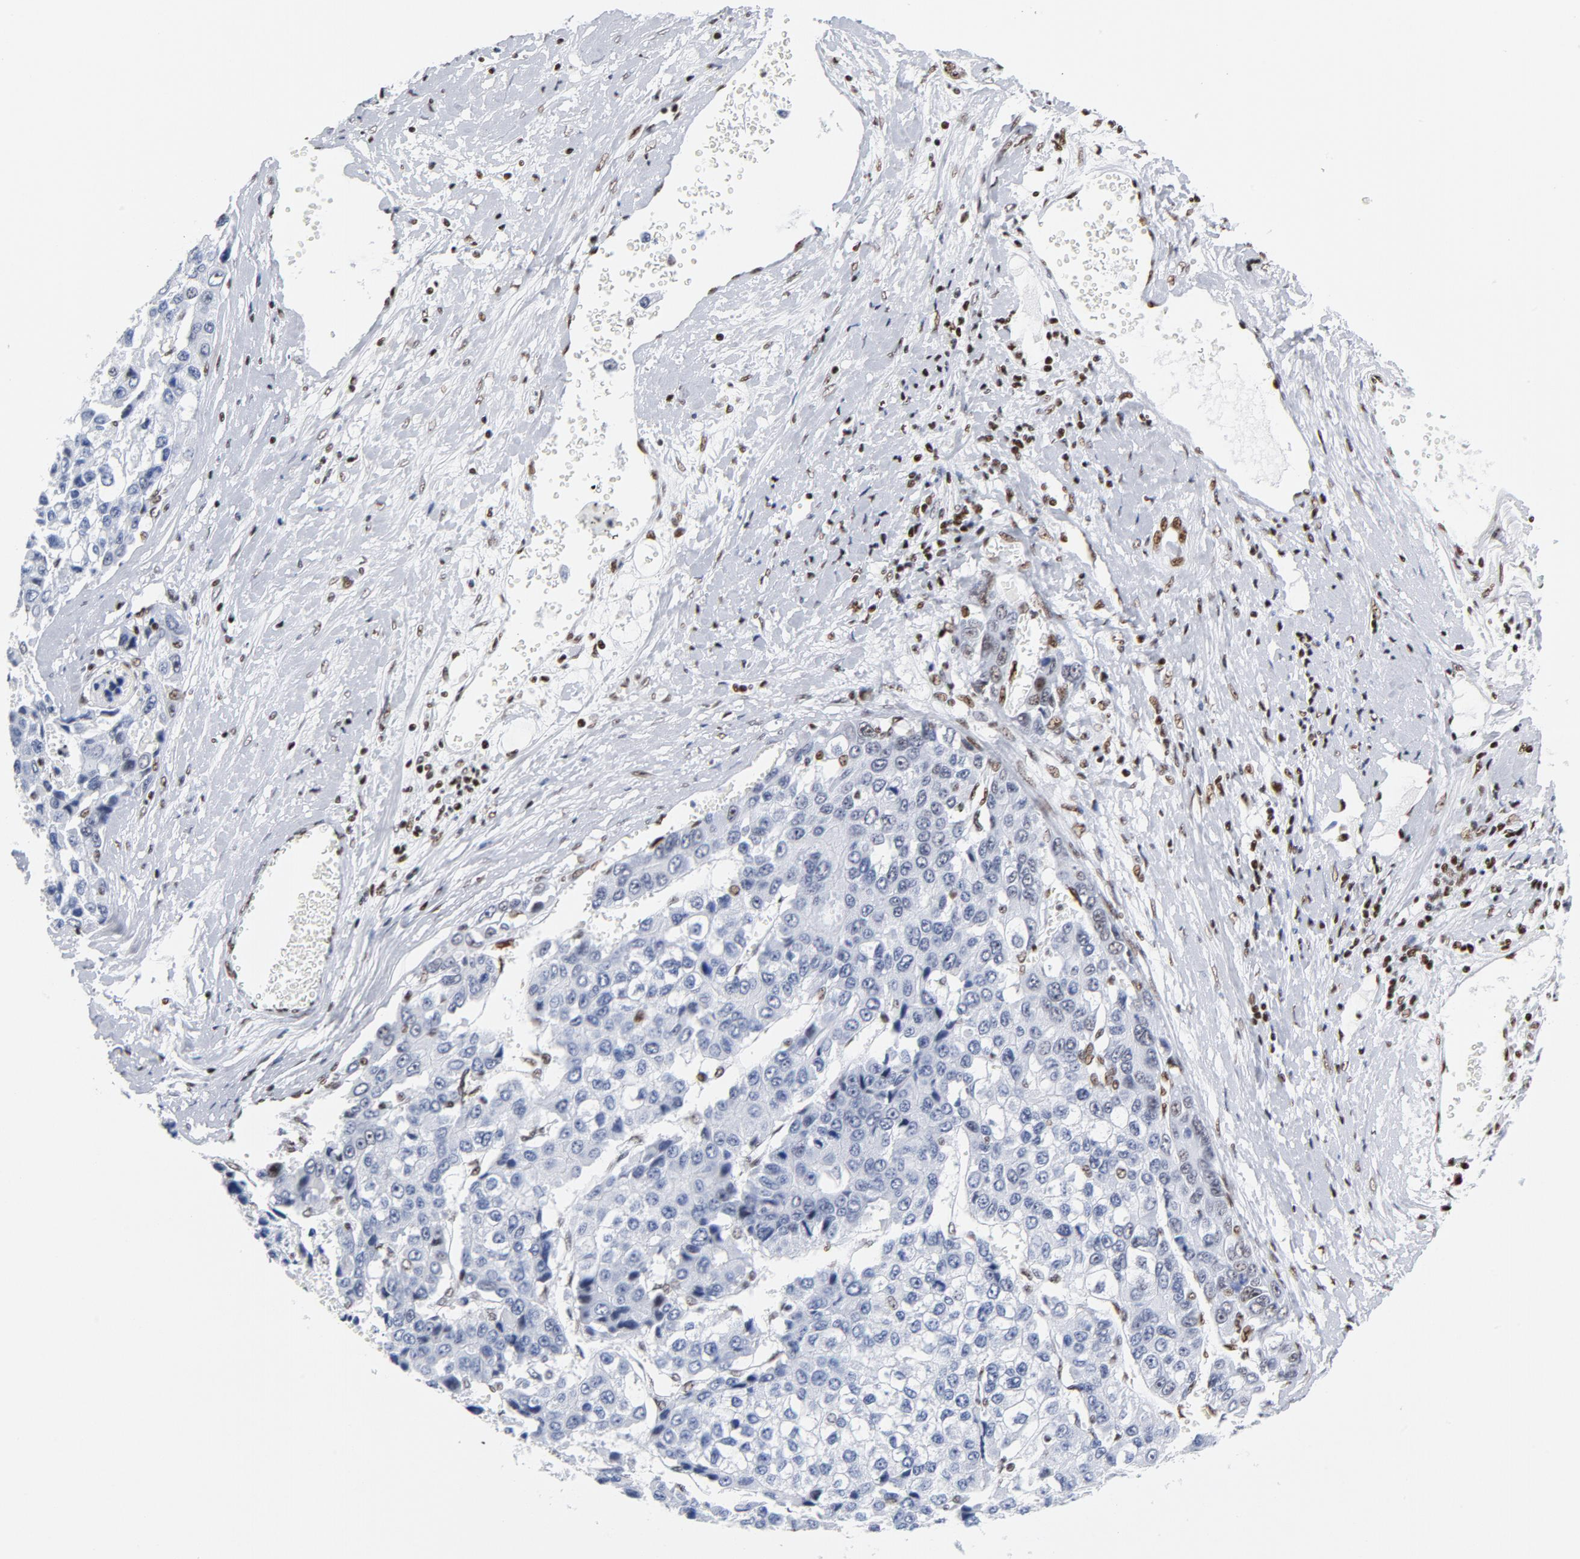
{"staining": {"intensity": "negative", "quantity": "none", "location": "none"}, "tissue": "liver cancer", "cell_type": "Tumor cells", "image_type": "cancer", "snomed": [{"axis": "morphology", "description": "Carcinoma, Hepatocellular, NOS"}, {"axis": "topography", "description": "Liver"}], "caption": "This is a photomicrograph of IHC staining of hepatocellular carcinoma (liver), which shows no positivity in tumor cells. (DAB immunohistochemistry (IHC) with hematoxylin counter stain).", "gene": "XRCC5", "patient": {"sex": "female", "age": 66}}